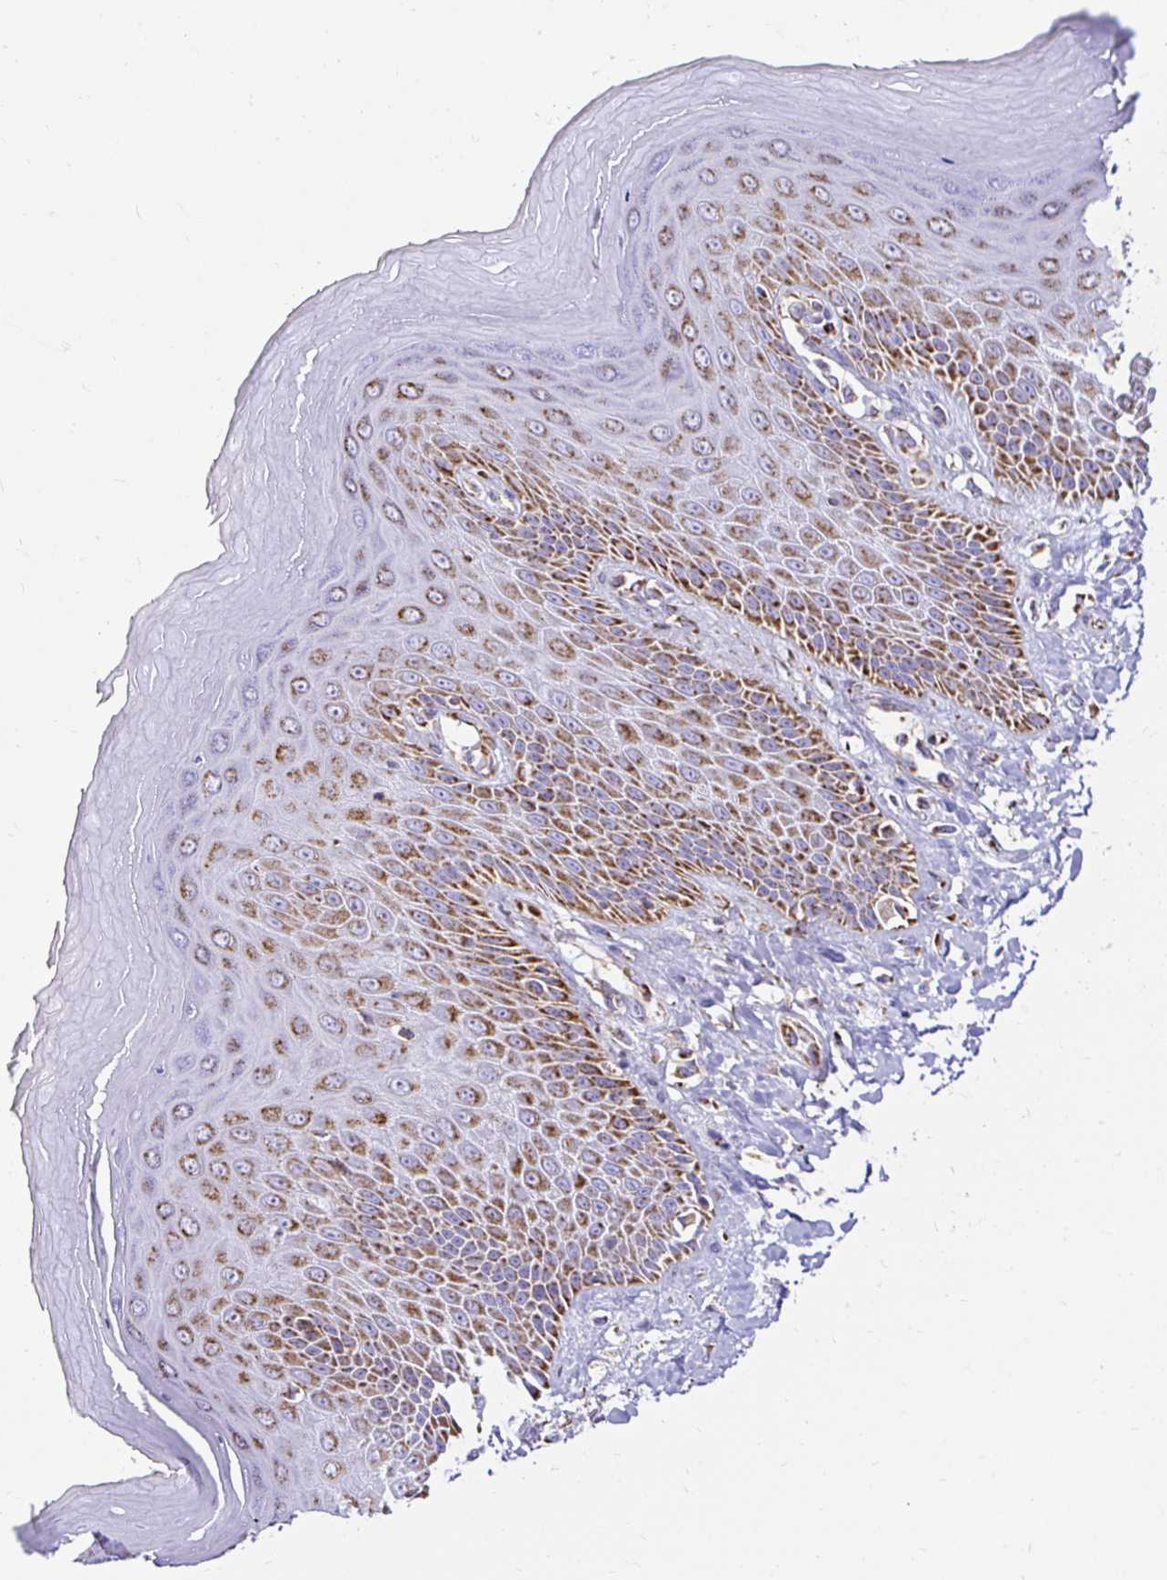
{"staining": {"intensity": "moderate", "quantity": "25%-75%", "location": "cytoplasmic/membranous"}, "tissue": "skin", "cell_type": "Epidermal cells", "image_type": "normal", "snomed": [{"axis": "morphology", "description": "Normal tissue, NOS"}, {"axis": "topography", "description": "Anal"}, {"axis": "topography", "description": "Peripheral nerve tissue"}], "caption": "Protein expression analysis of normal skin reveals moderate cytoplasmic/membranous expression in approximately 25%-75% of epidermal cells.", "gene": "PLAAT2", "patient": {"sex": "male", "age": 78}}